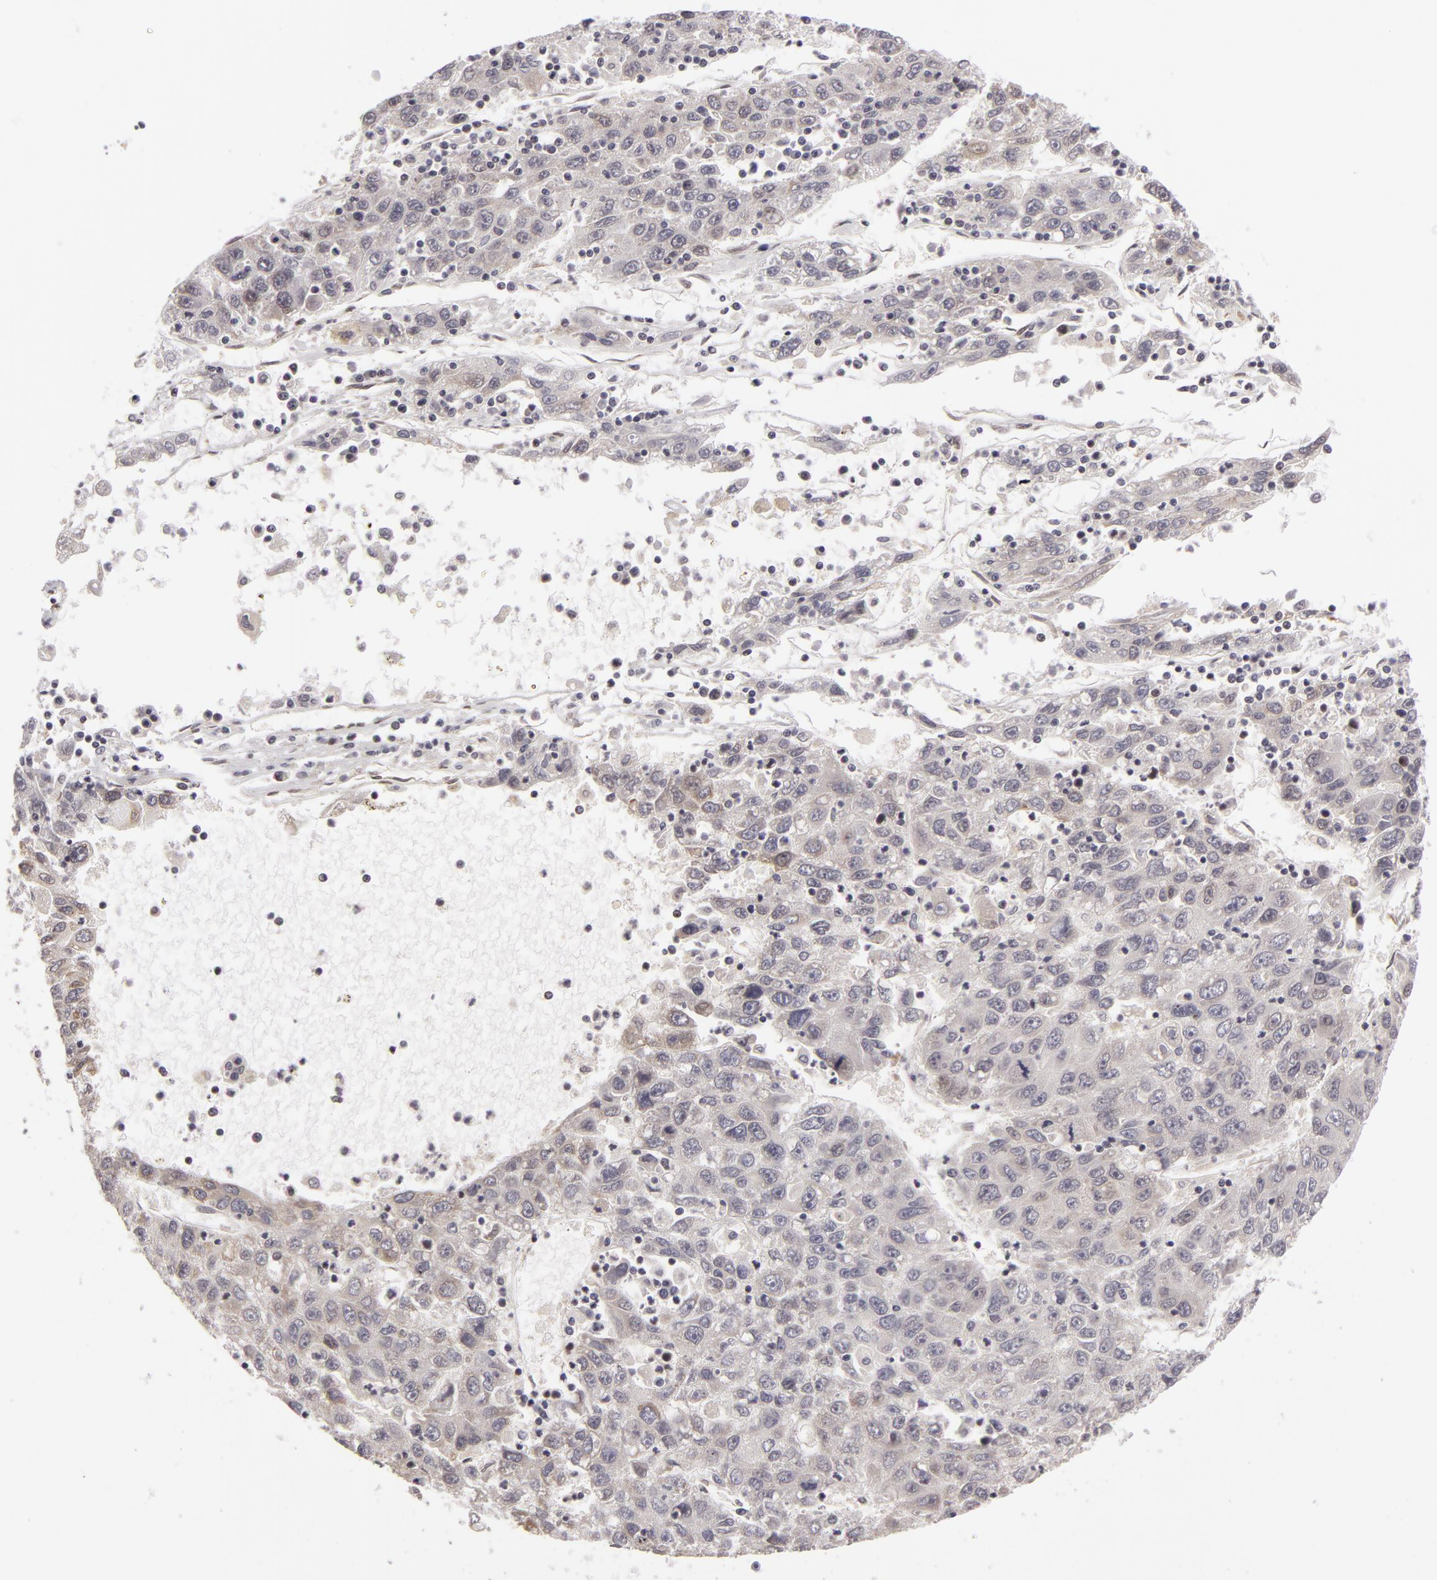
{"staining": {"intensity": "negative", "quantity": "none", "location": "none"}, "tissue": "liver cancer", "cell_type": "Tumor cells", "image_type": "cancer", "snomed": [{"axis": "morphology", "description": "Carcinoma, Hepatocellular, NOS"}, {"axis": "topography", "description": "Liver"}], "caption": "A micrograph of liver hepatocellular carcinoma stained for a protein reveals no brown staining in tumor cells.", "gene": "ZNF133", "patient": {"sex": "male", "age": 49}}